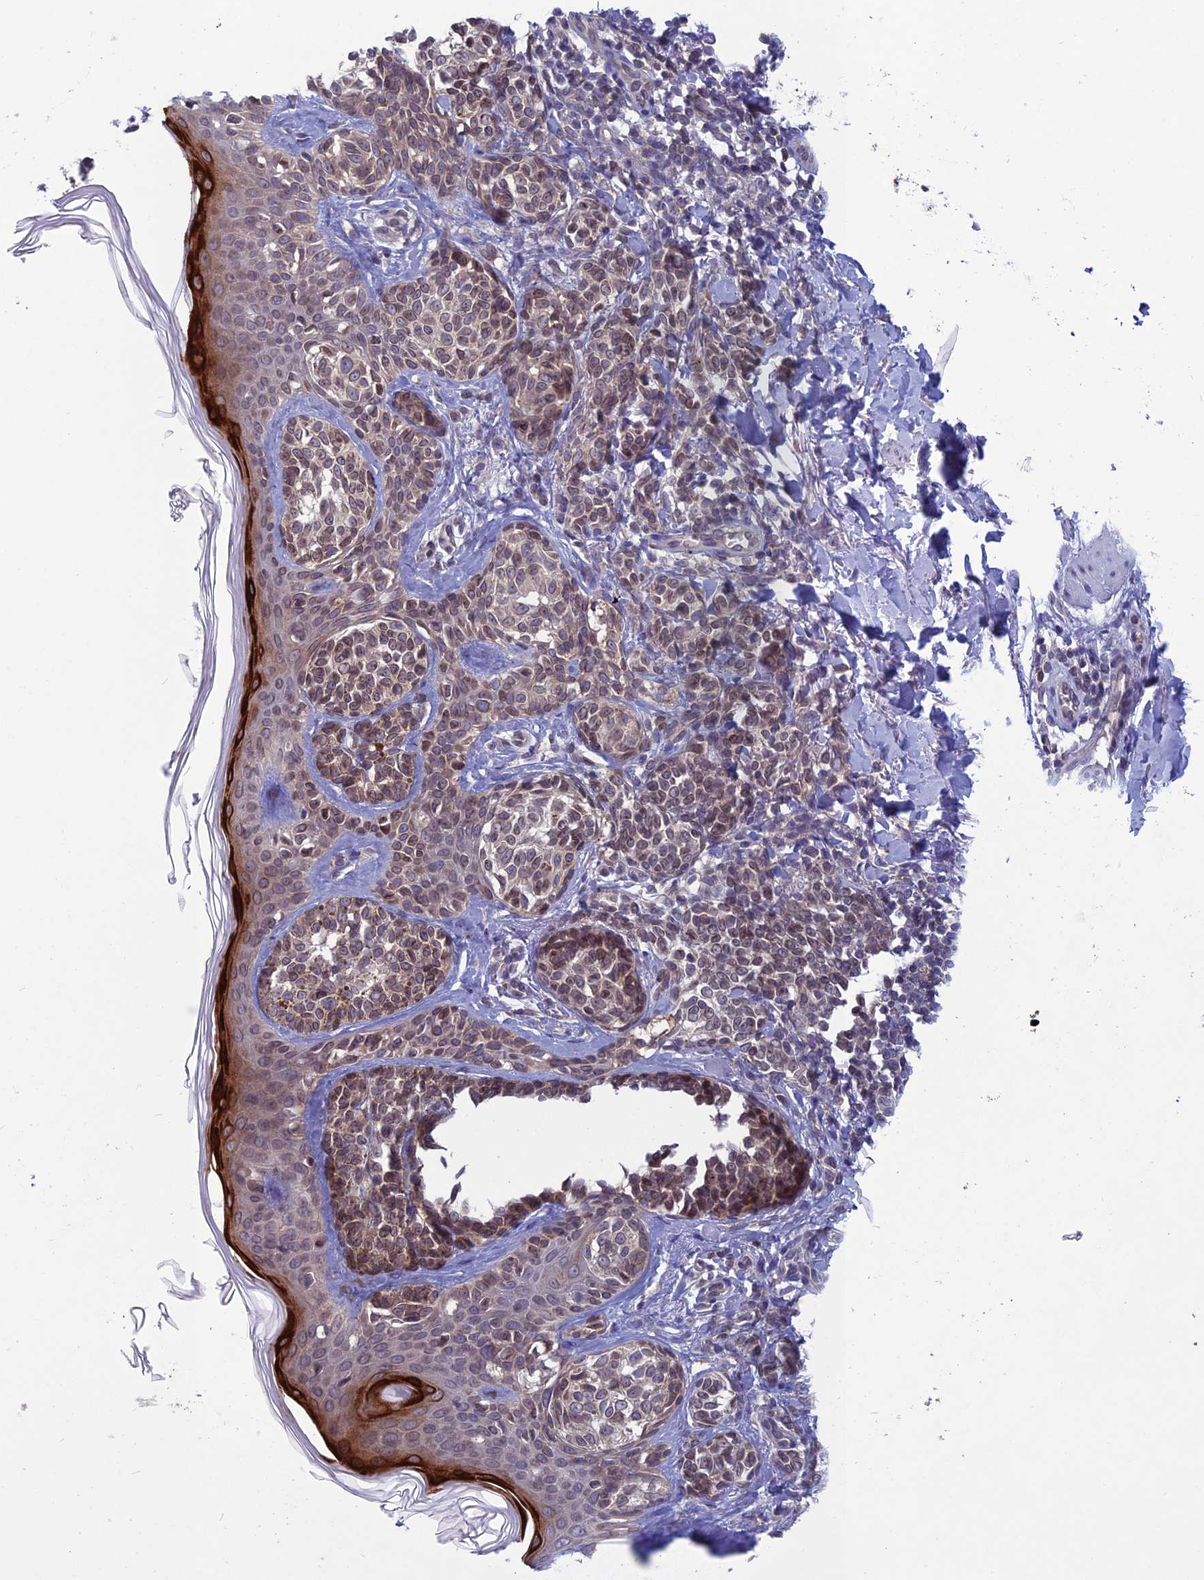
{"staining": {"intensity": "moderate", "quantity": ">75%", "location": "cytoplasmic/membranous,nuclear"}, "tissue": "melanoma", "cell_type": "Tumor cells", "image_type": "cancer", "snomed": [{"axis": "morphology", "description": "Malignant melanoma, NOS"}, {"axis": "topography", "description": "Skin of upper extremity"}], "caption": "An image showing moderate cytoplasmic/membranous and nuclear positivity in about >75% of tumor cells in melanoma, as visualized by brown immunohistochemical staining.", "gene": "WDR46", "patient": {"sex": "male", "age": 40}}